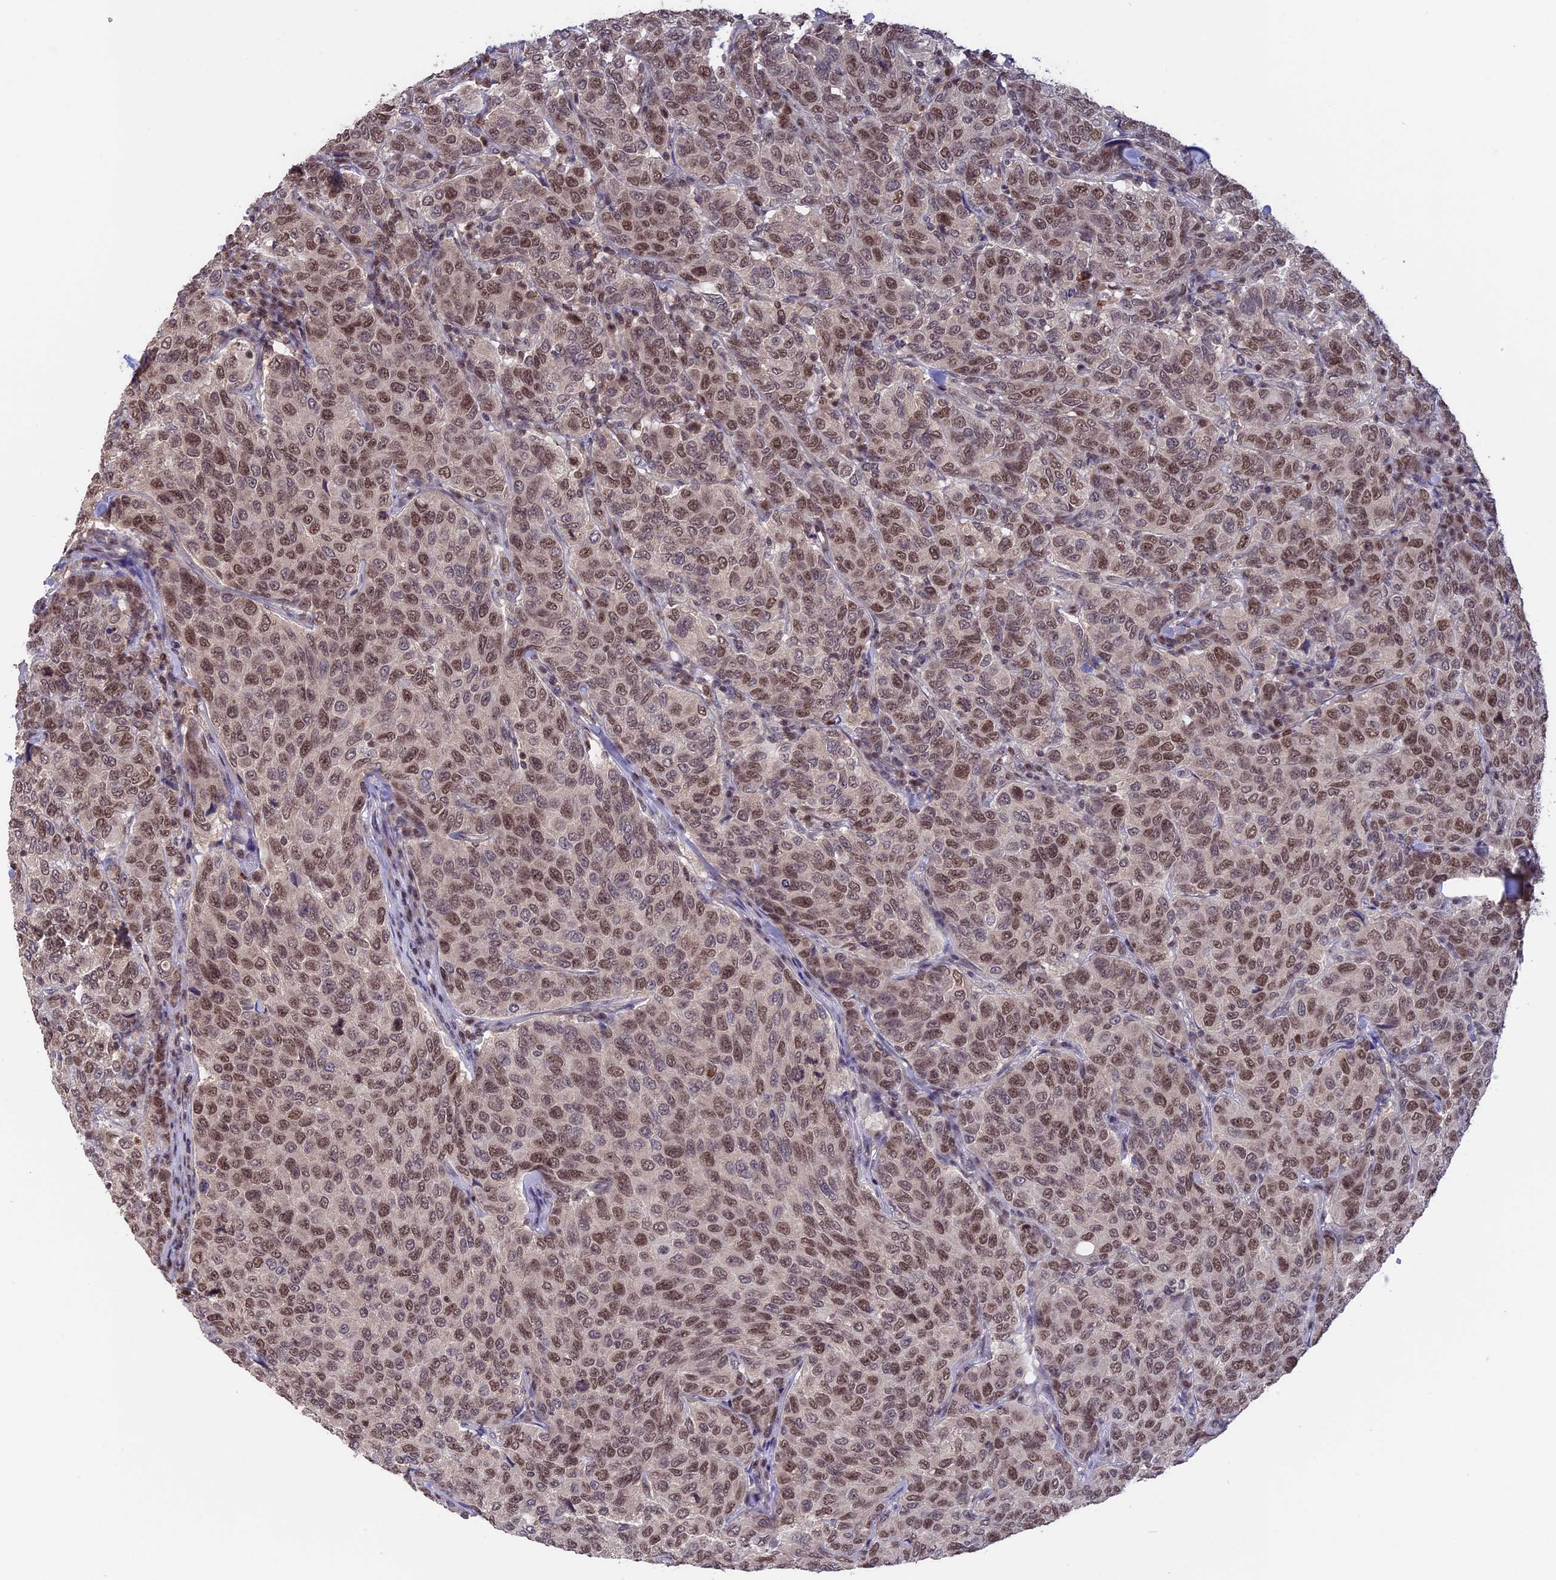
{"staining": {"intensity": "moderate", "quantity": ">75%", "location": "nuclear"}, "tissue": "breast cancer", "cell_type": "Tumor cells", "image_type": "cancer", "snomed": [{"axis": "morphology", "description": "Duct carcinoma"}, {"axis": "topography", "description": "Breast"}], "caption": "The image shows staining of breast infiltrating ductal carcinoma, revealing moderate nuclear protein staining (brown color) within tumor cells.", "gene": "RFC5", "patient": {"sex": "female", "age": 55}}